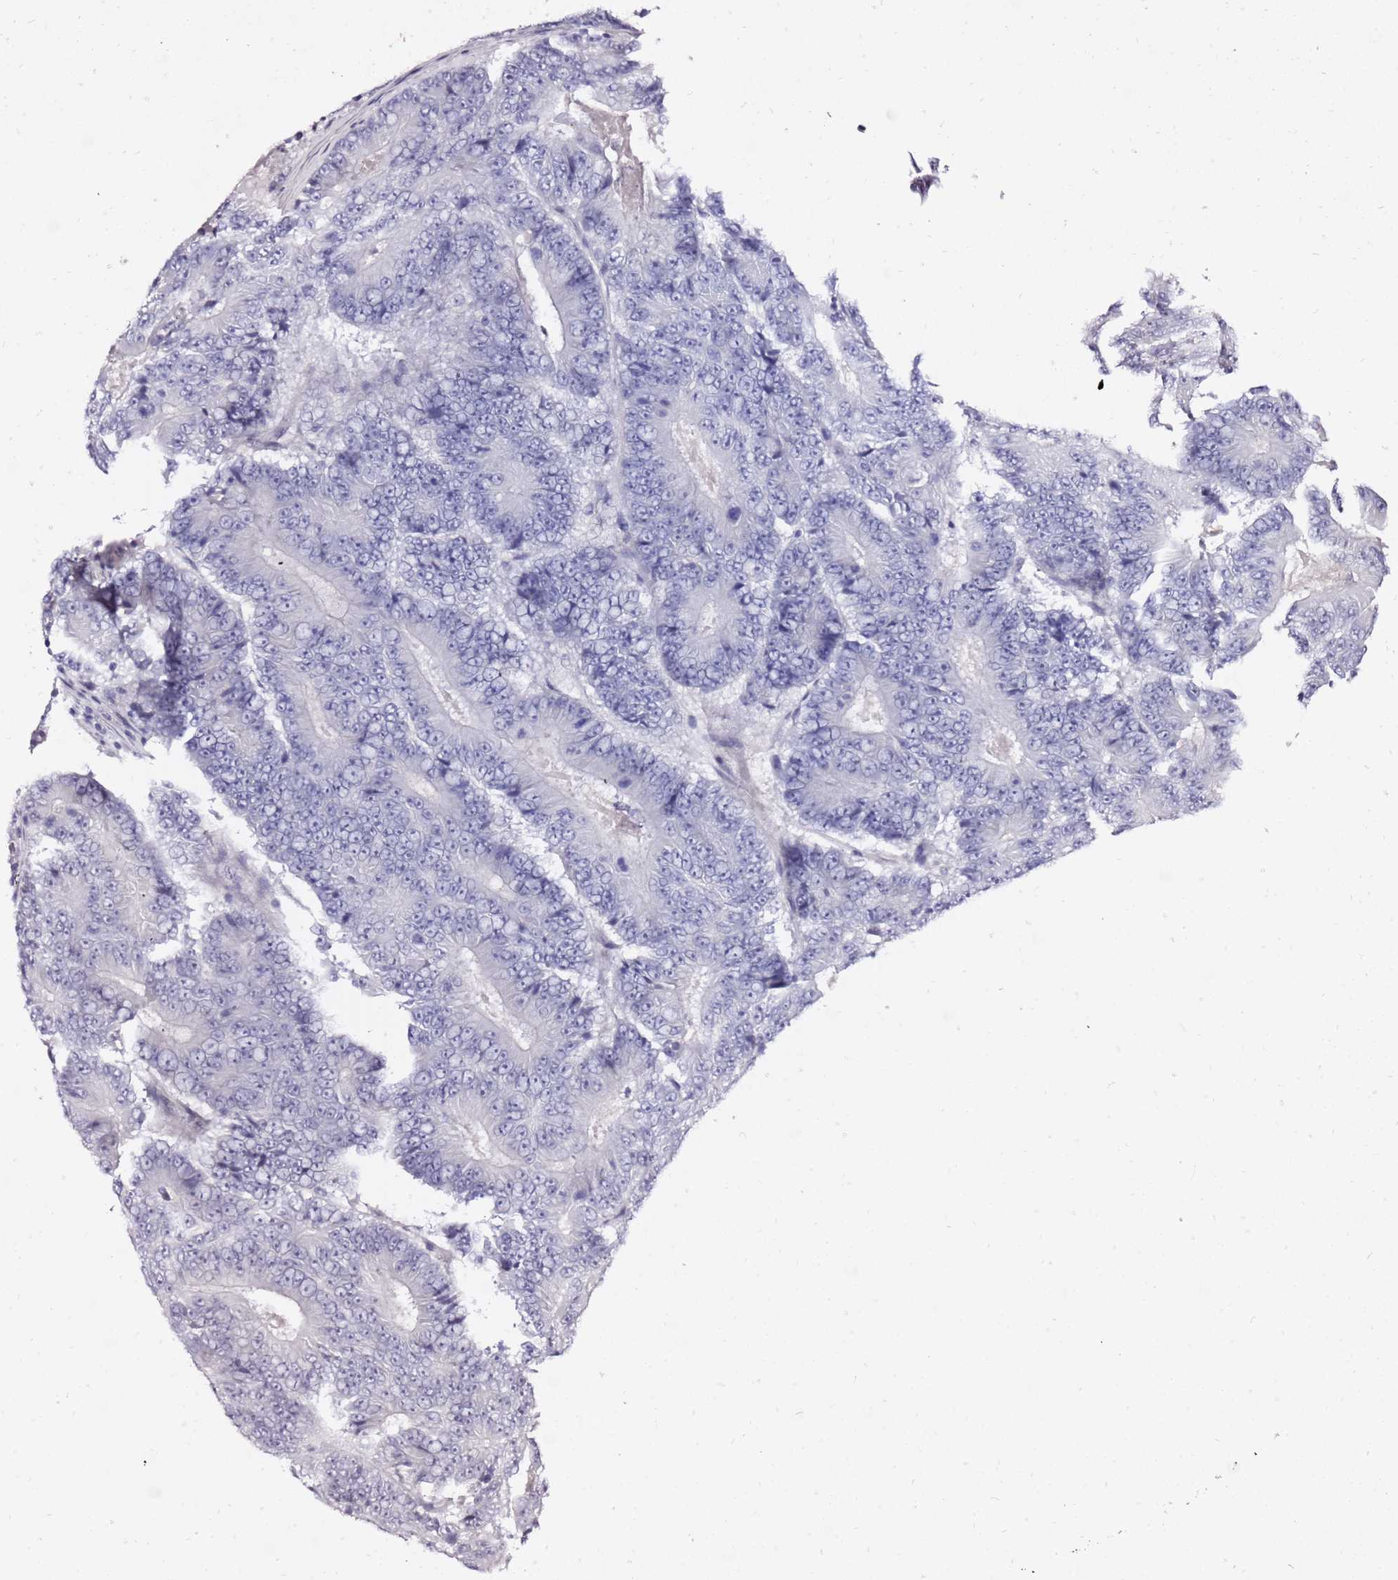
{"staining": {"intensity": "negative", "quantity": "none", "location": "none"}, "tissue": "colorectal cancer", "cell_type": "Tumor cells", "image_type": "cancer", "snomed": [{"axis": "morphology", "description": "Adenocarcinoma, NOS"}, {"axis": "topography", "description": "Colon"}], "caption": "Protein analysis of colorectal cancer demonstrates no significant positivity in tumor cells.", "gene": "LIPF", "patient": {"sex": "male", "age": 83}}